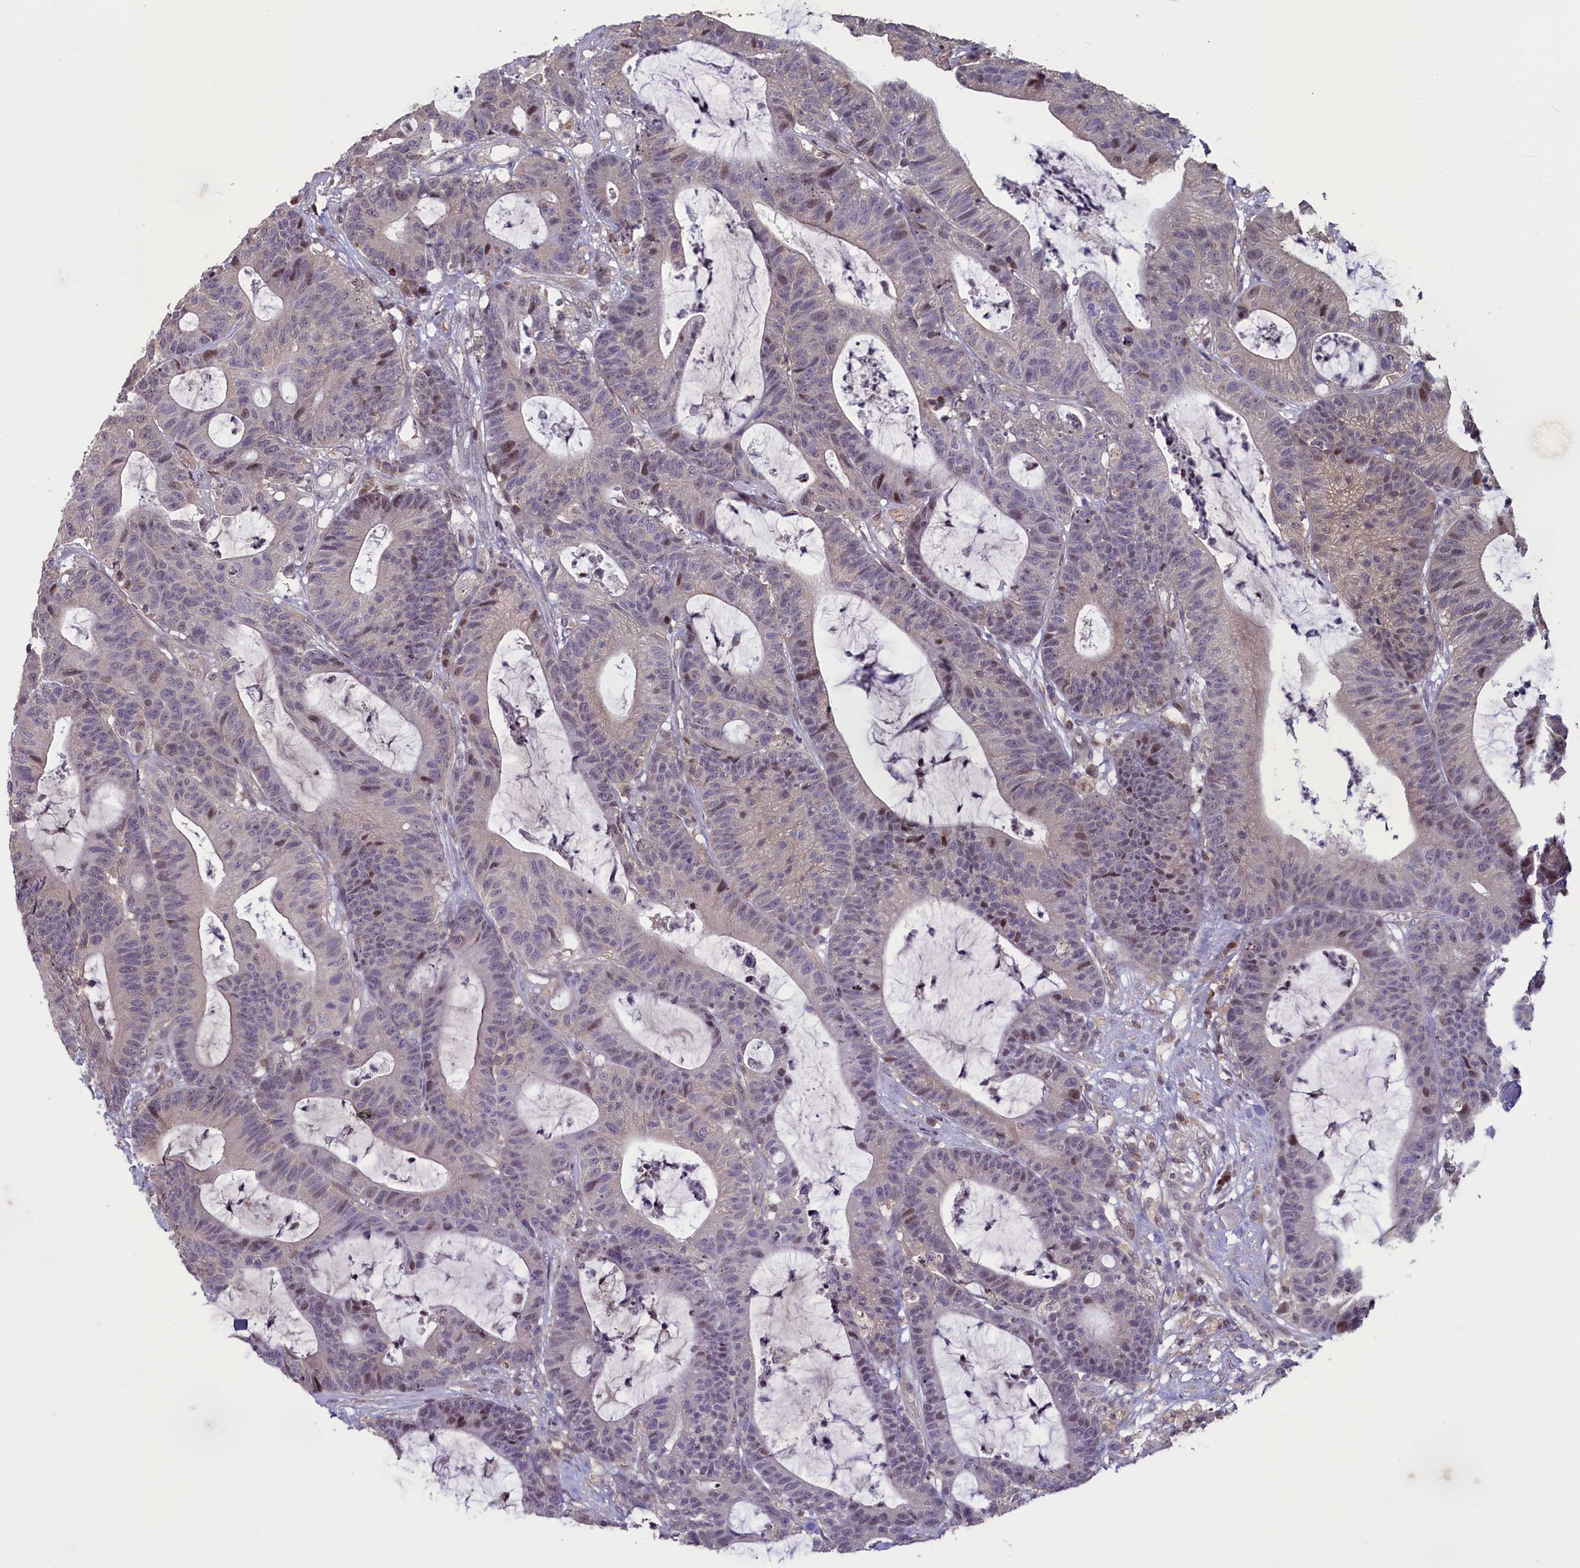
{"staining": {"intensity": "weak", "quantity": "<25%", "location": "nuclear"}, "tissue": "colorectal cancer", "cell_type": "Tumor cells", "image_type": "cancer", "snomed": [{"axis": "morphology", "description": "Adenocarcinoma, NOS"}, {"axis": "topography", "description": "Colon"}], "caption": "Tumor cells are negative for protein expression in human colorectal adenocarcinoma.", "gene": "NUBP1", "patient": {"sex": "female", "age": 84}}